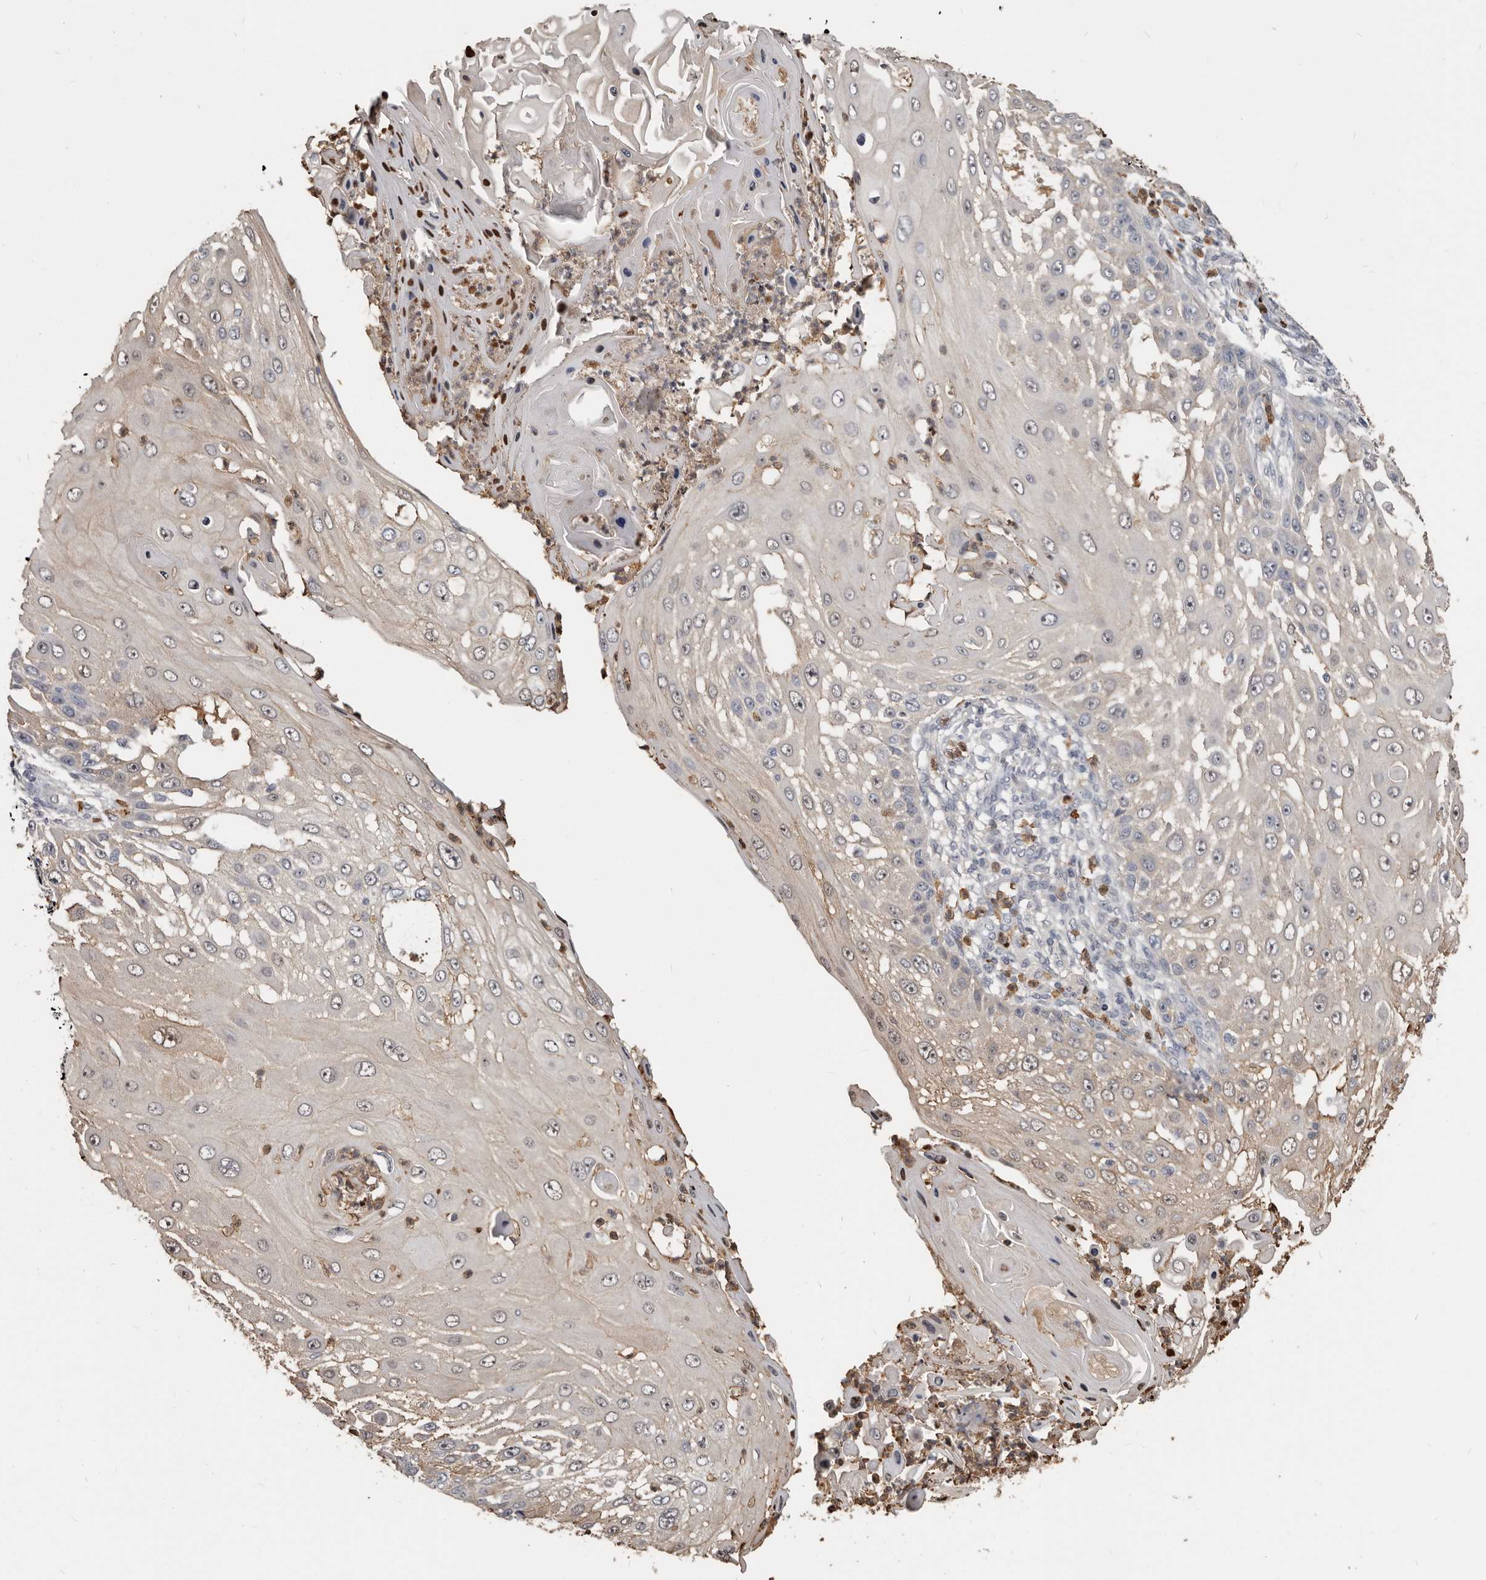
{"staining": {"intensity": "weak", "quantity": "<25%", "location": "cytoplasmic/membranous"}, "tissue": "skin cancer", "cell_type": "Tumor cells", "image_type": "cancer", "snomed": [{"axis": "morphology", "description": "Squamous cell carcinoma, NOS"}, {"axis": "topography", "description": "Skin"}], "caption": "Histopathology image shows no significant protein staining in tumor cells of skin cancer (squamous cell carcinoma).", "gene": "GPR157", "patient": {"sex": "female", "age": 44}}